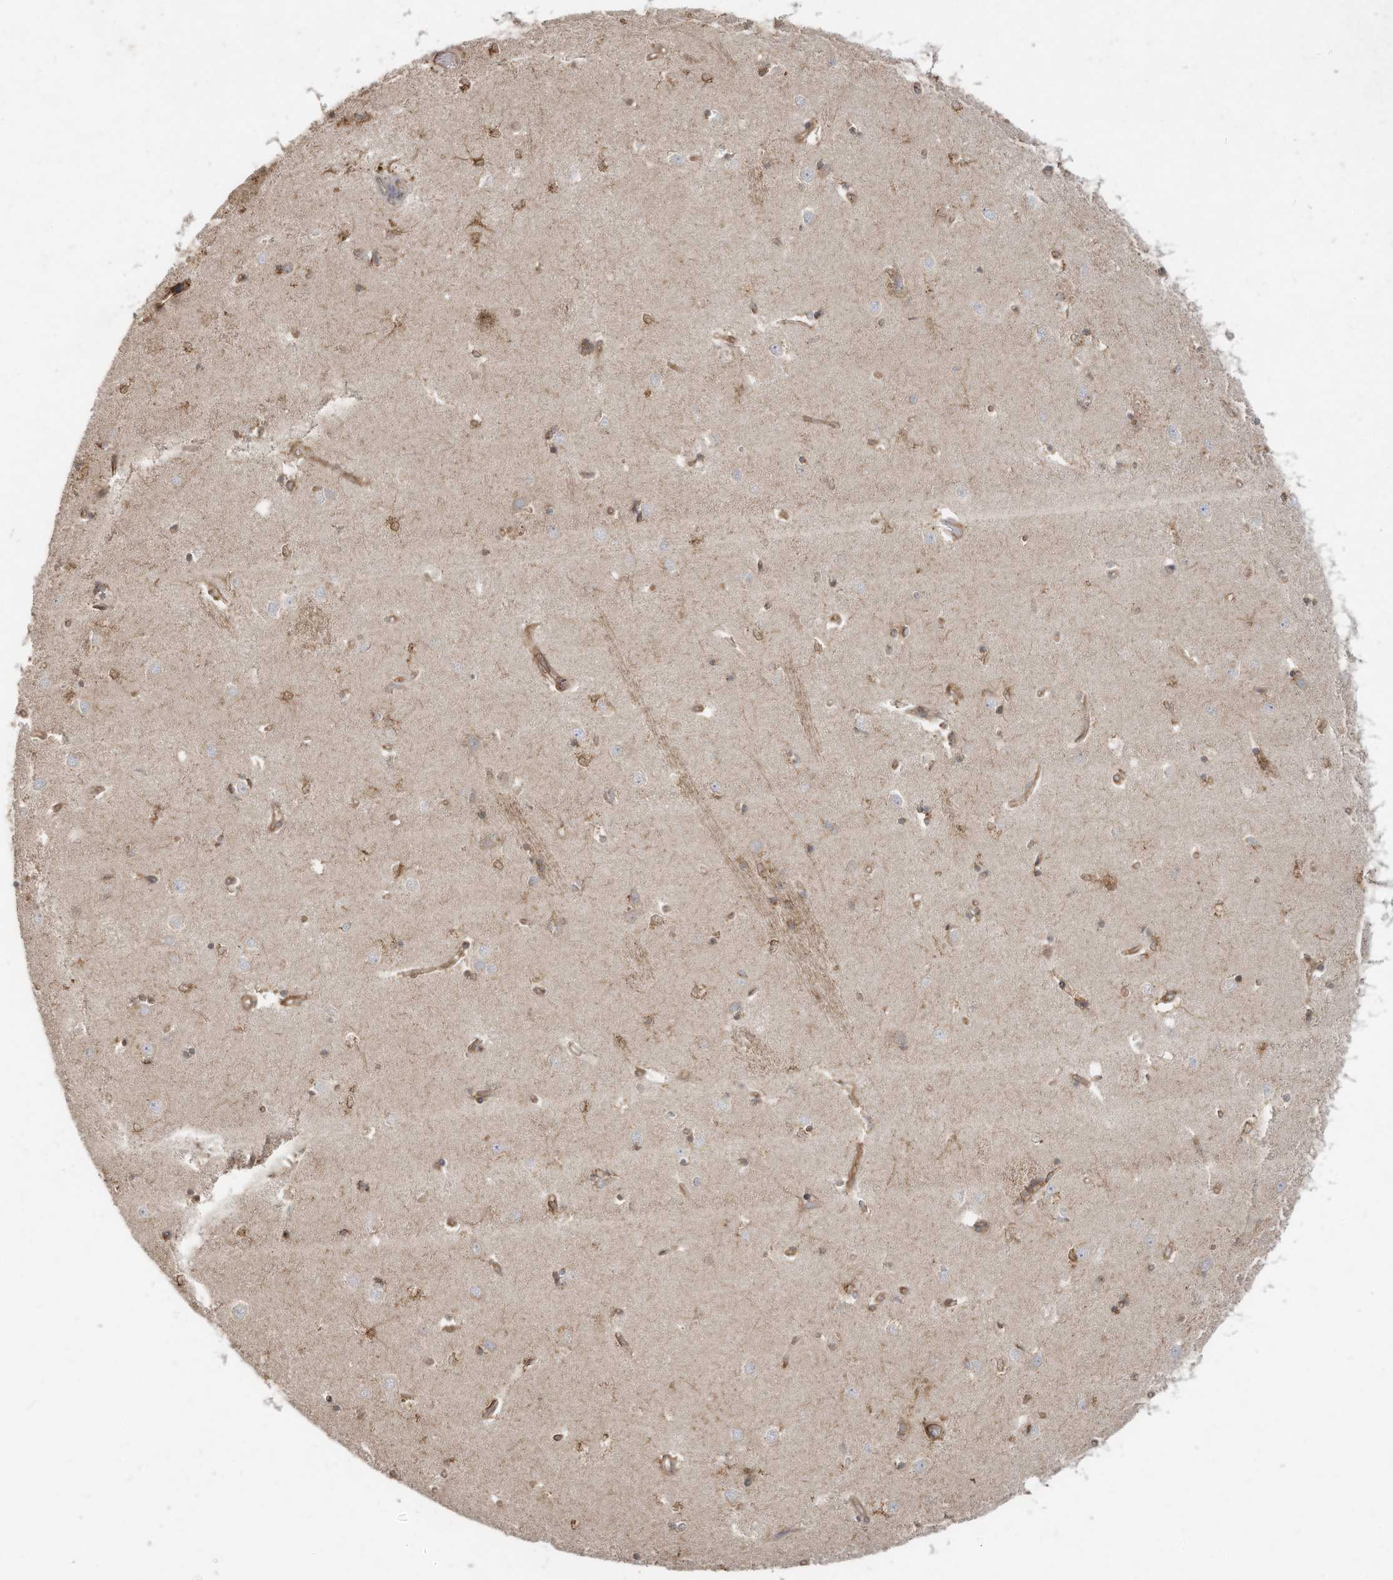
{"staining": {"intensity": "moderate", "quantity": "25%-75%", "location": "cytoplasmic/membranous"}, "tissue": "caudate", "cell_type": "Glial cells", "image_type": "normal", "snomed": [{"axis": "morphology", "description": "Normal tissue, NOS"}, {"axis": "topography", "description": "Lateral ventricle wall"}], "caption": "Immunohistochemical staining of unremarkable caudate demonstrates 25%-75% levels of moderate cytoplasmic/membranous protein positivity in approximately 25%-75% of glial cells.", "gene": "DYNC1I2", "patient": {"sex": "male", "age": 45}}